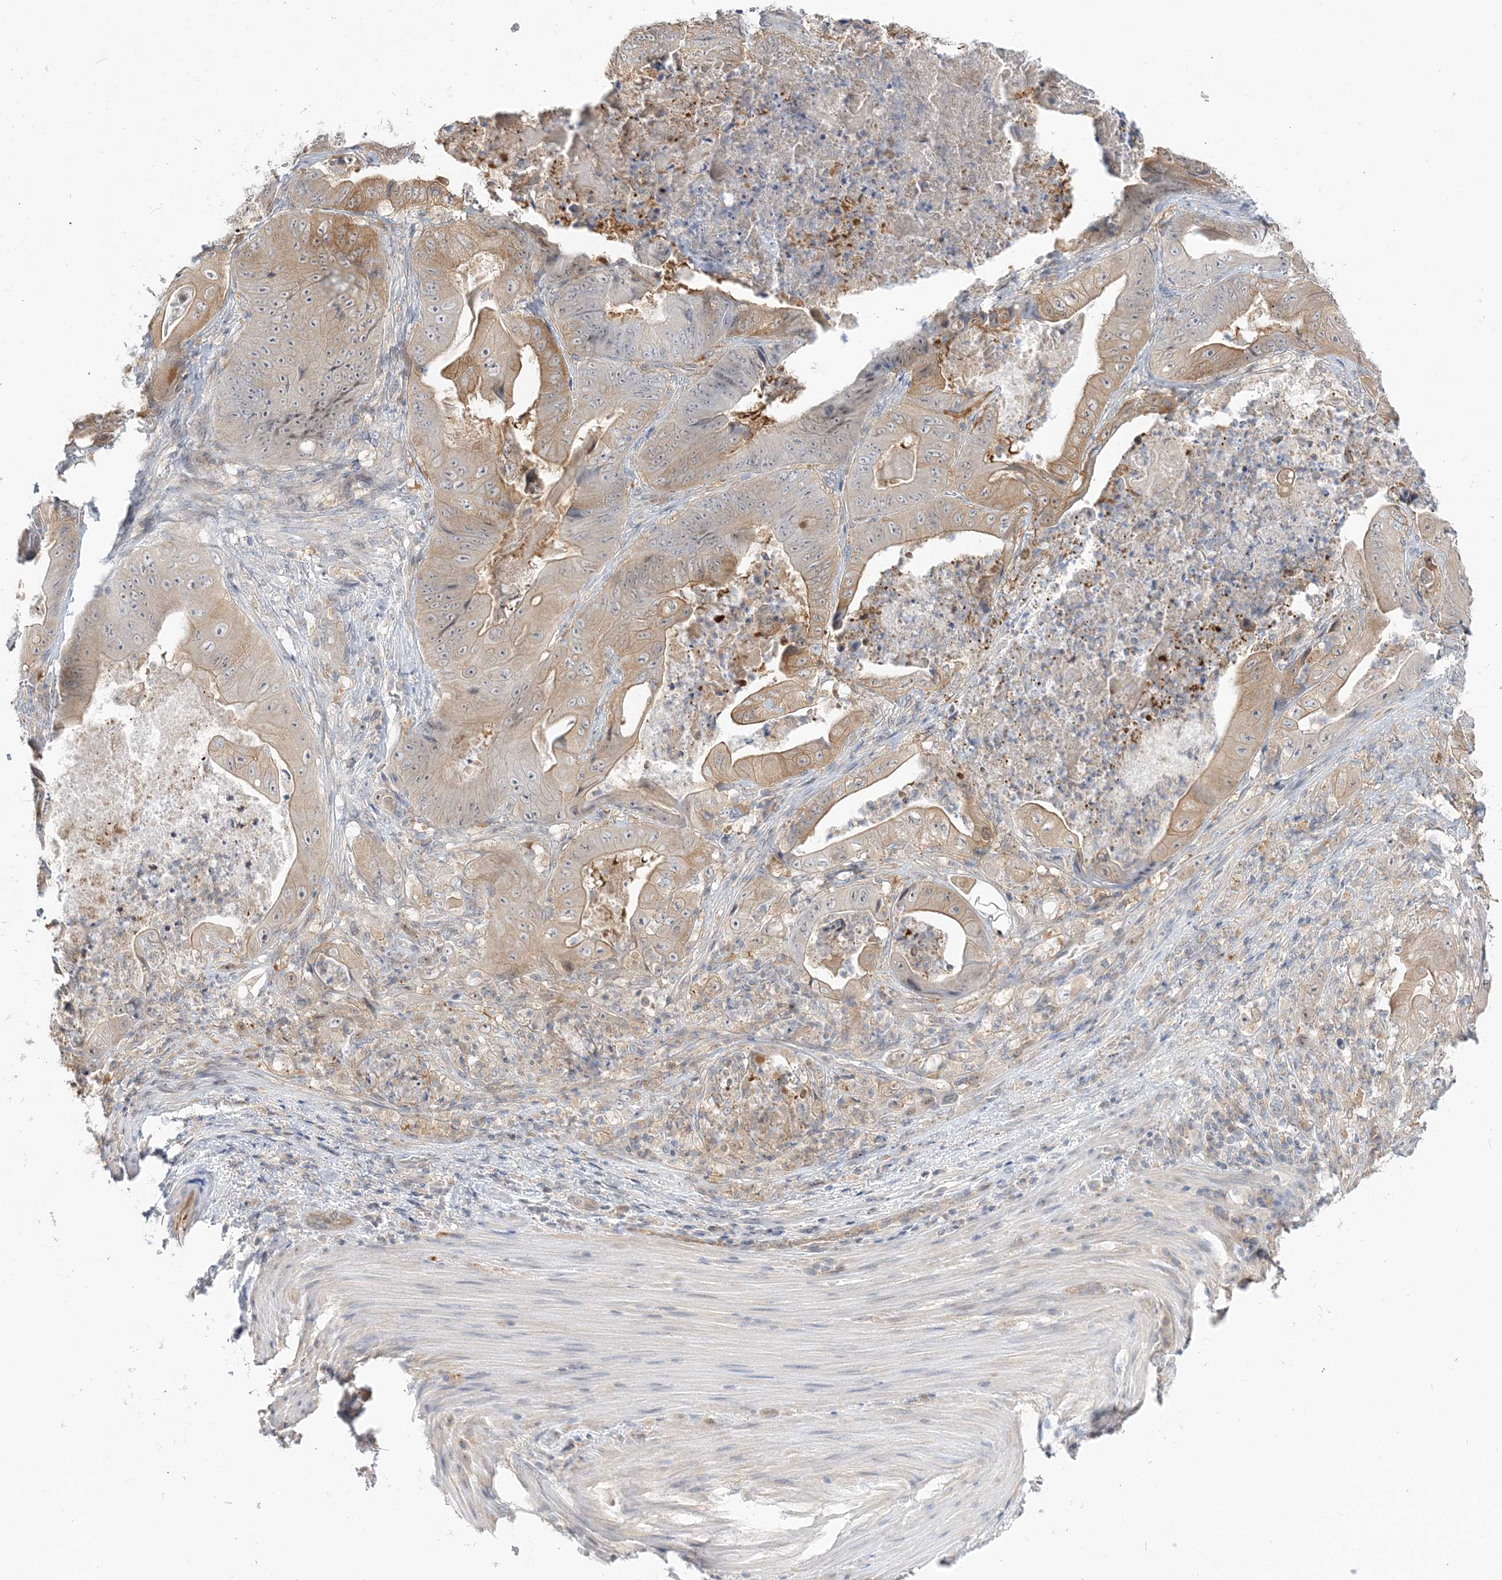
{"staining": {"intensity": "moderate", "quantity": "25%-75%", "location": "cytoplasmic/membranous"}, "tissue": "stomach cancer", "cell_type": "Tumor cells", "image_type": "cancer", "snomed": [{"axis": "morphology", "description": "Adenocarcinoma, NOS"}, {"axis": "topography", "description": "Stomach"}], "caption": "The histopathology image demonstrates a brown stain indicating the presence of a protein in the cytoplasmic/membranous of tumor cells in stomach adenocarcinoma. (DAB (3,3'-diaminobenzidine) IHC, brown staining for protein, blue staining for nuclei).", "gene": "THADA", "patient": {"sex": "female", "age": 73}}